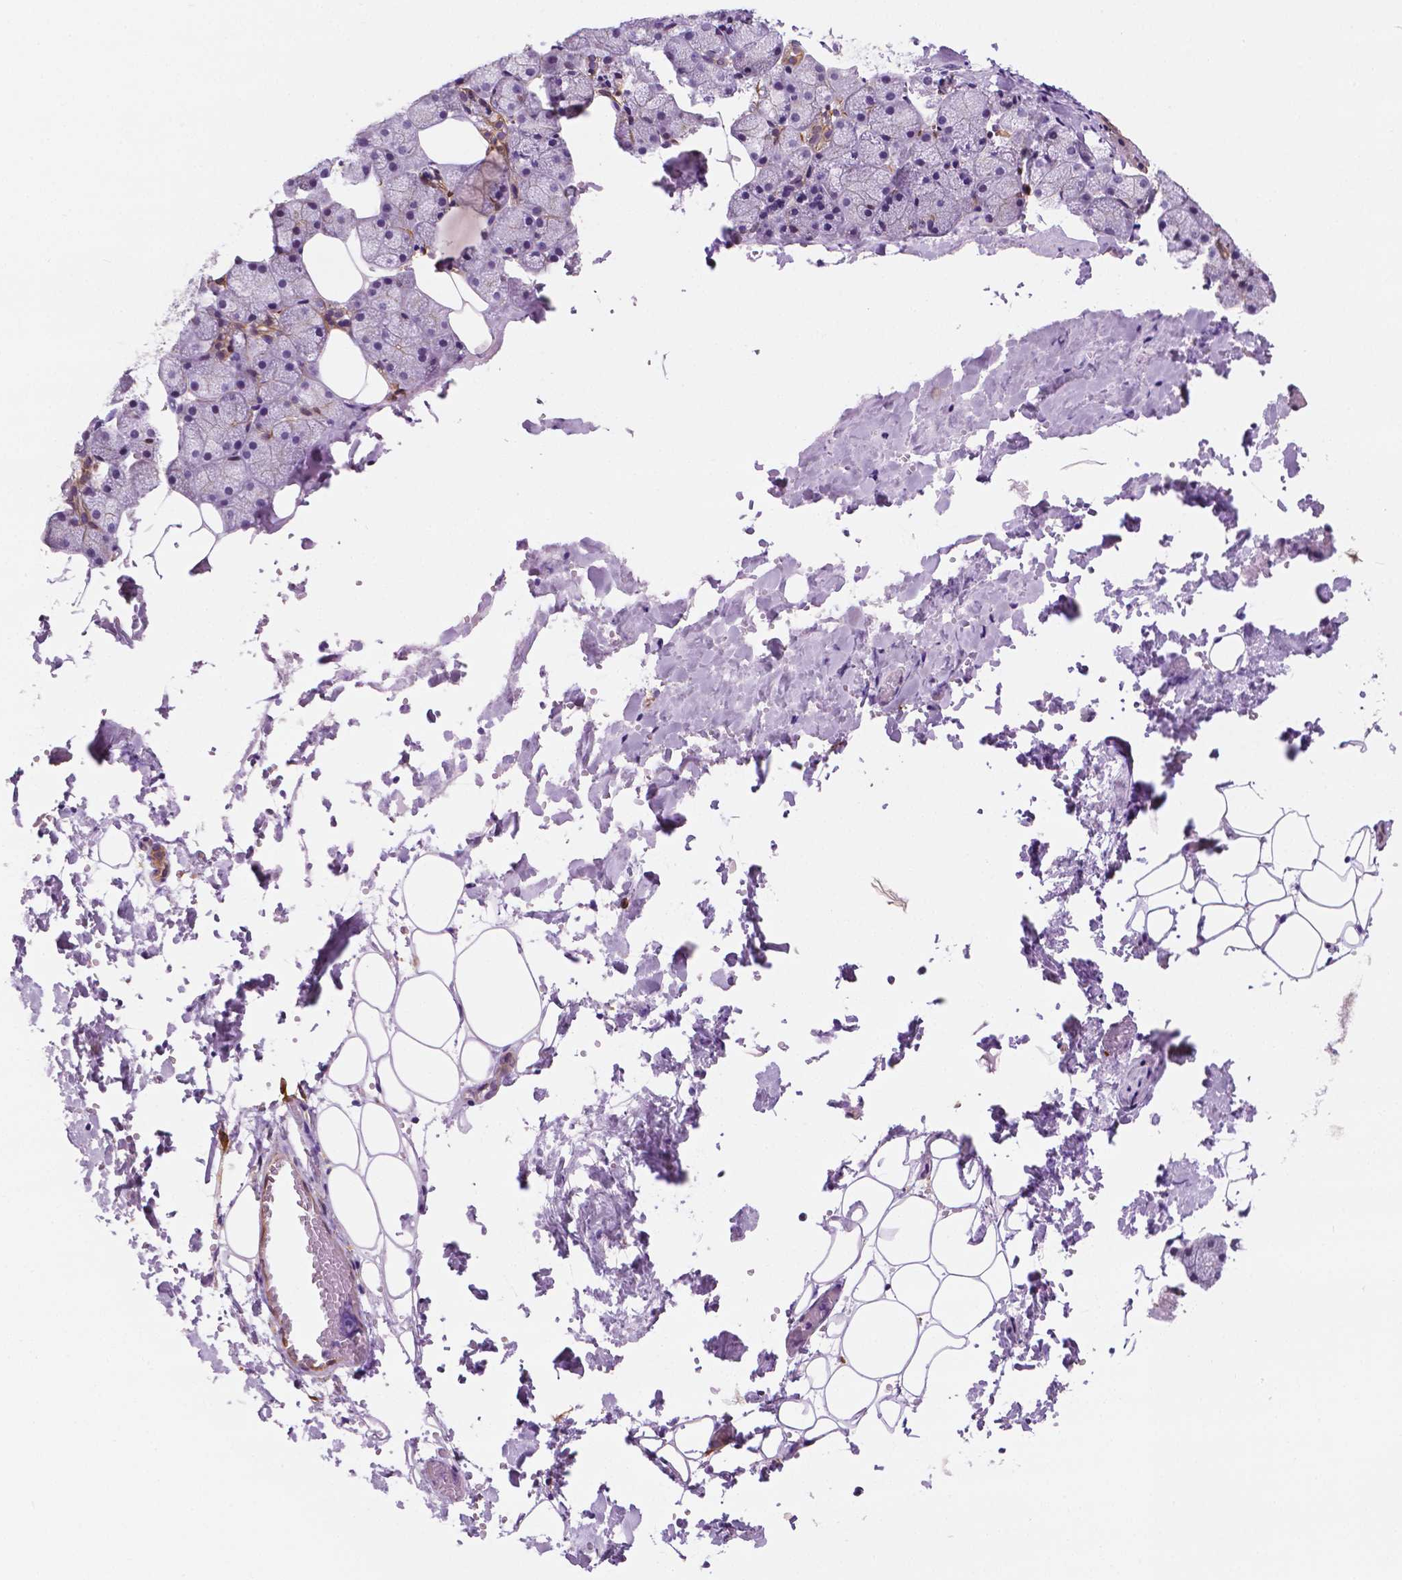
{"staining": {"intensity": "moderate", "quantity": "25%-75%", "location": "cytoplasmic/membranous"}, "tissue": "salivary gland", "cell_type": "Glandular cells", "image_type": "normal", "snomed": [{"axis": "morphology", "description": "Normal tissue, NOS"}, {"axis": "topography", "description": "Salivary gland"}], "caption": "Immunohistochemistry staining of normal salivary gland, which displays medium levels of moderate cytoplasmic/membranous expression in about 25%-75% of glandular cells indicating moderate cytoplasmic/membranous protein expression. The staining was performed using DAB (brown) for protein detection and nuclei were counterstained in hematoxylin (blue).", "gene": "PPL", "patient": {"sex": "male", "age": 38}}